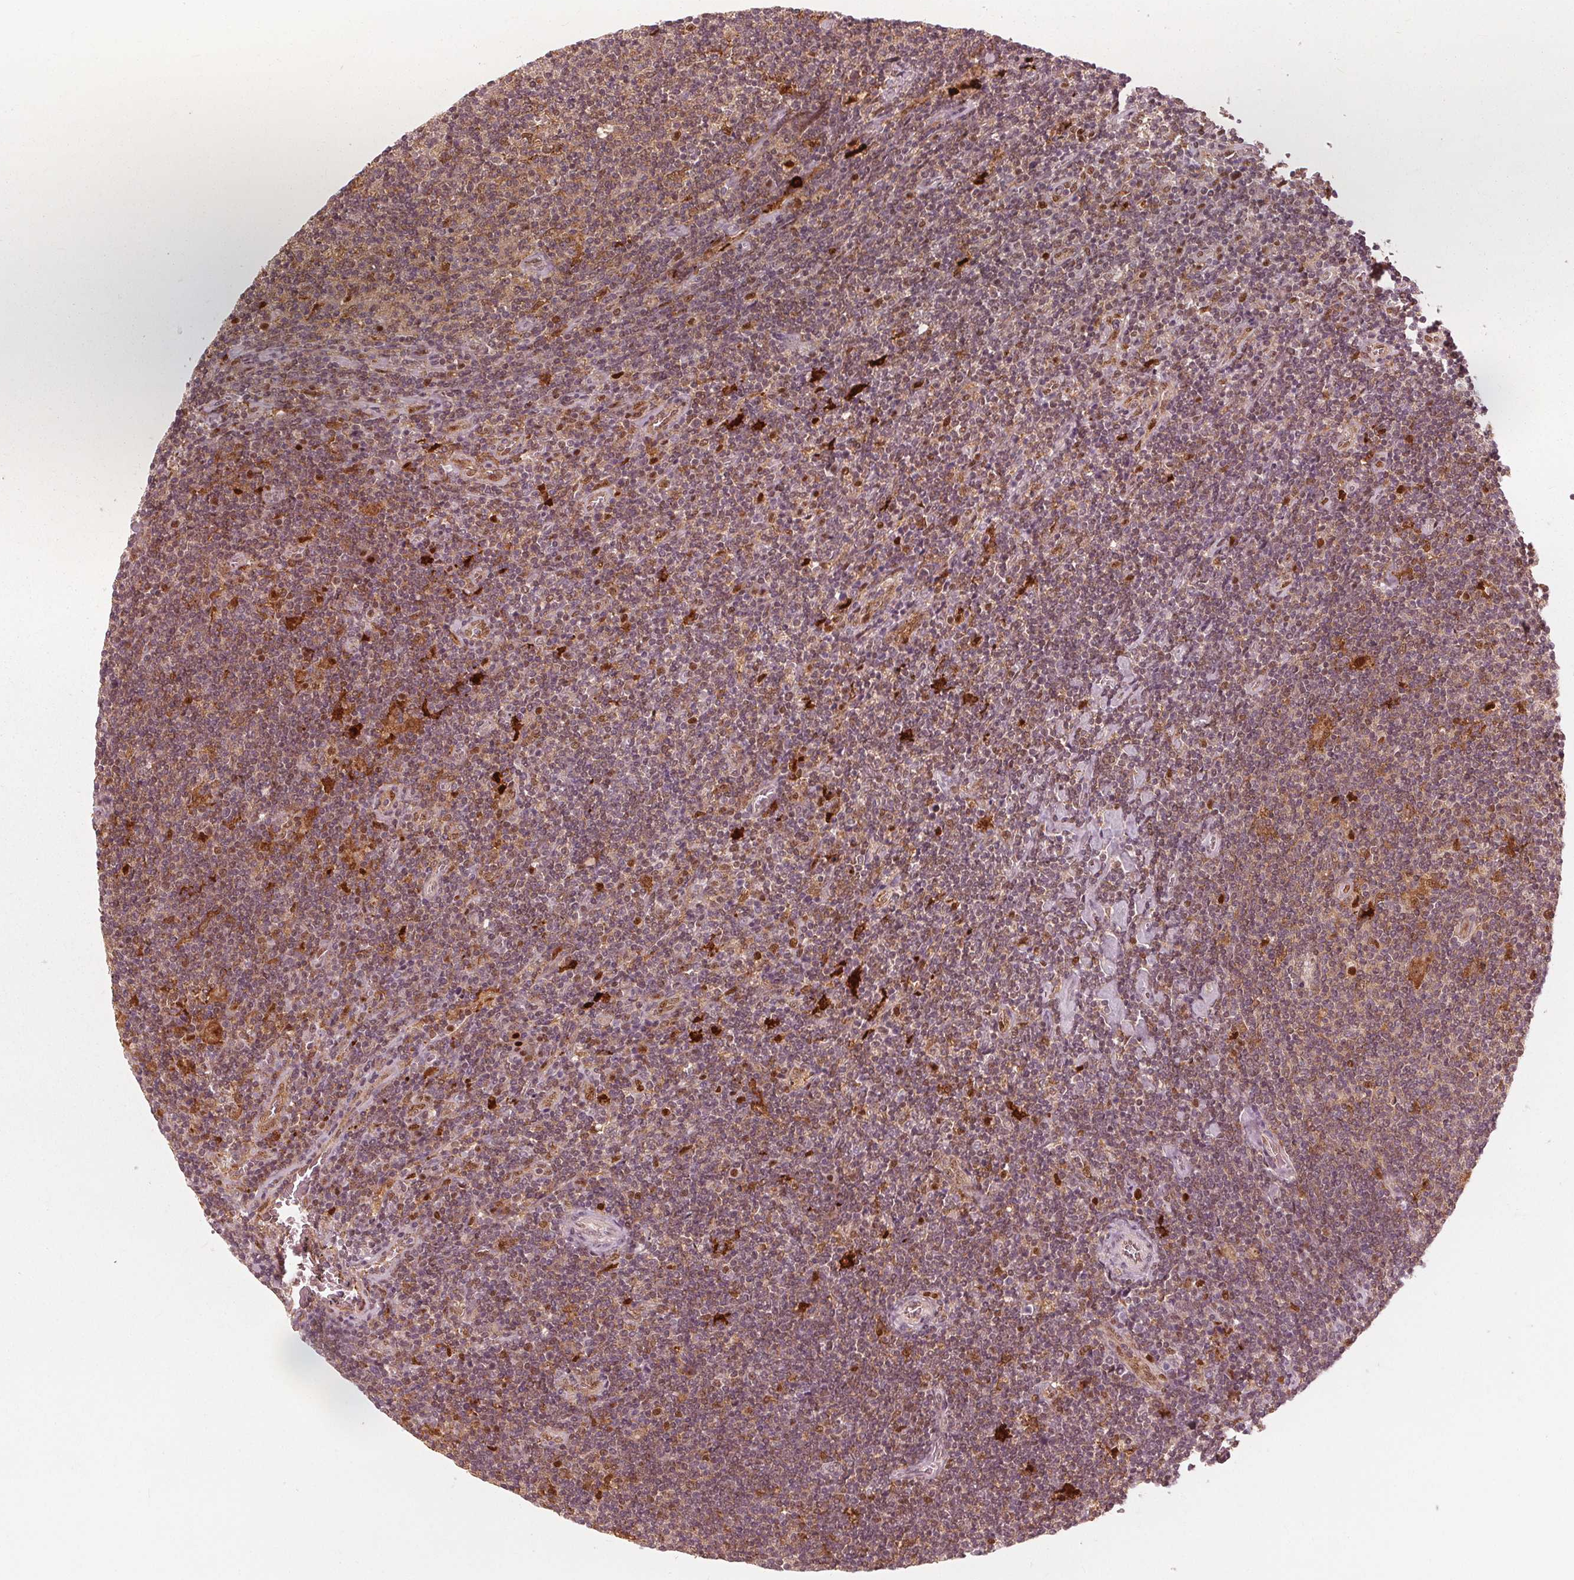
{"staining": {"intensity": "moderate", "quantity": ">75%", "location": "cytoplasmic/membranous,nuclear"}, "tissue": "lymphoma", "cell_type": "Tumor cells", "image_type": "cancer", "snomed": [{"axis": "morphology", "description": "Hodgkin's disease, NOS"}, {"axis": "topography", "description": "Lymph node"}], "caption": "IHC staining of Hodgkin's disease, which reveals medium levels of moderate cytoplasmic/membranous and nuclear staining in about >75% of tumor cells indicating moderate cytoplasmic/membranous and nuclear protein staining. The staining was performed using DAB (3,3'-diaminobenzidine) (brown) for protein detection and nuclei were counterstained in hematoxylin (blue).", "gene": "SQSTM1", "patient": {"sex": "male", "age": 40}}